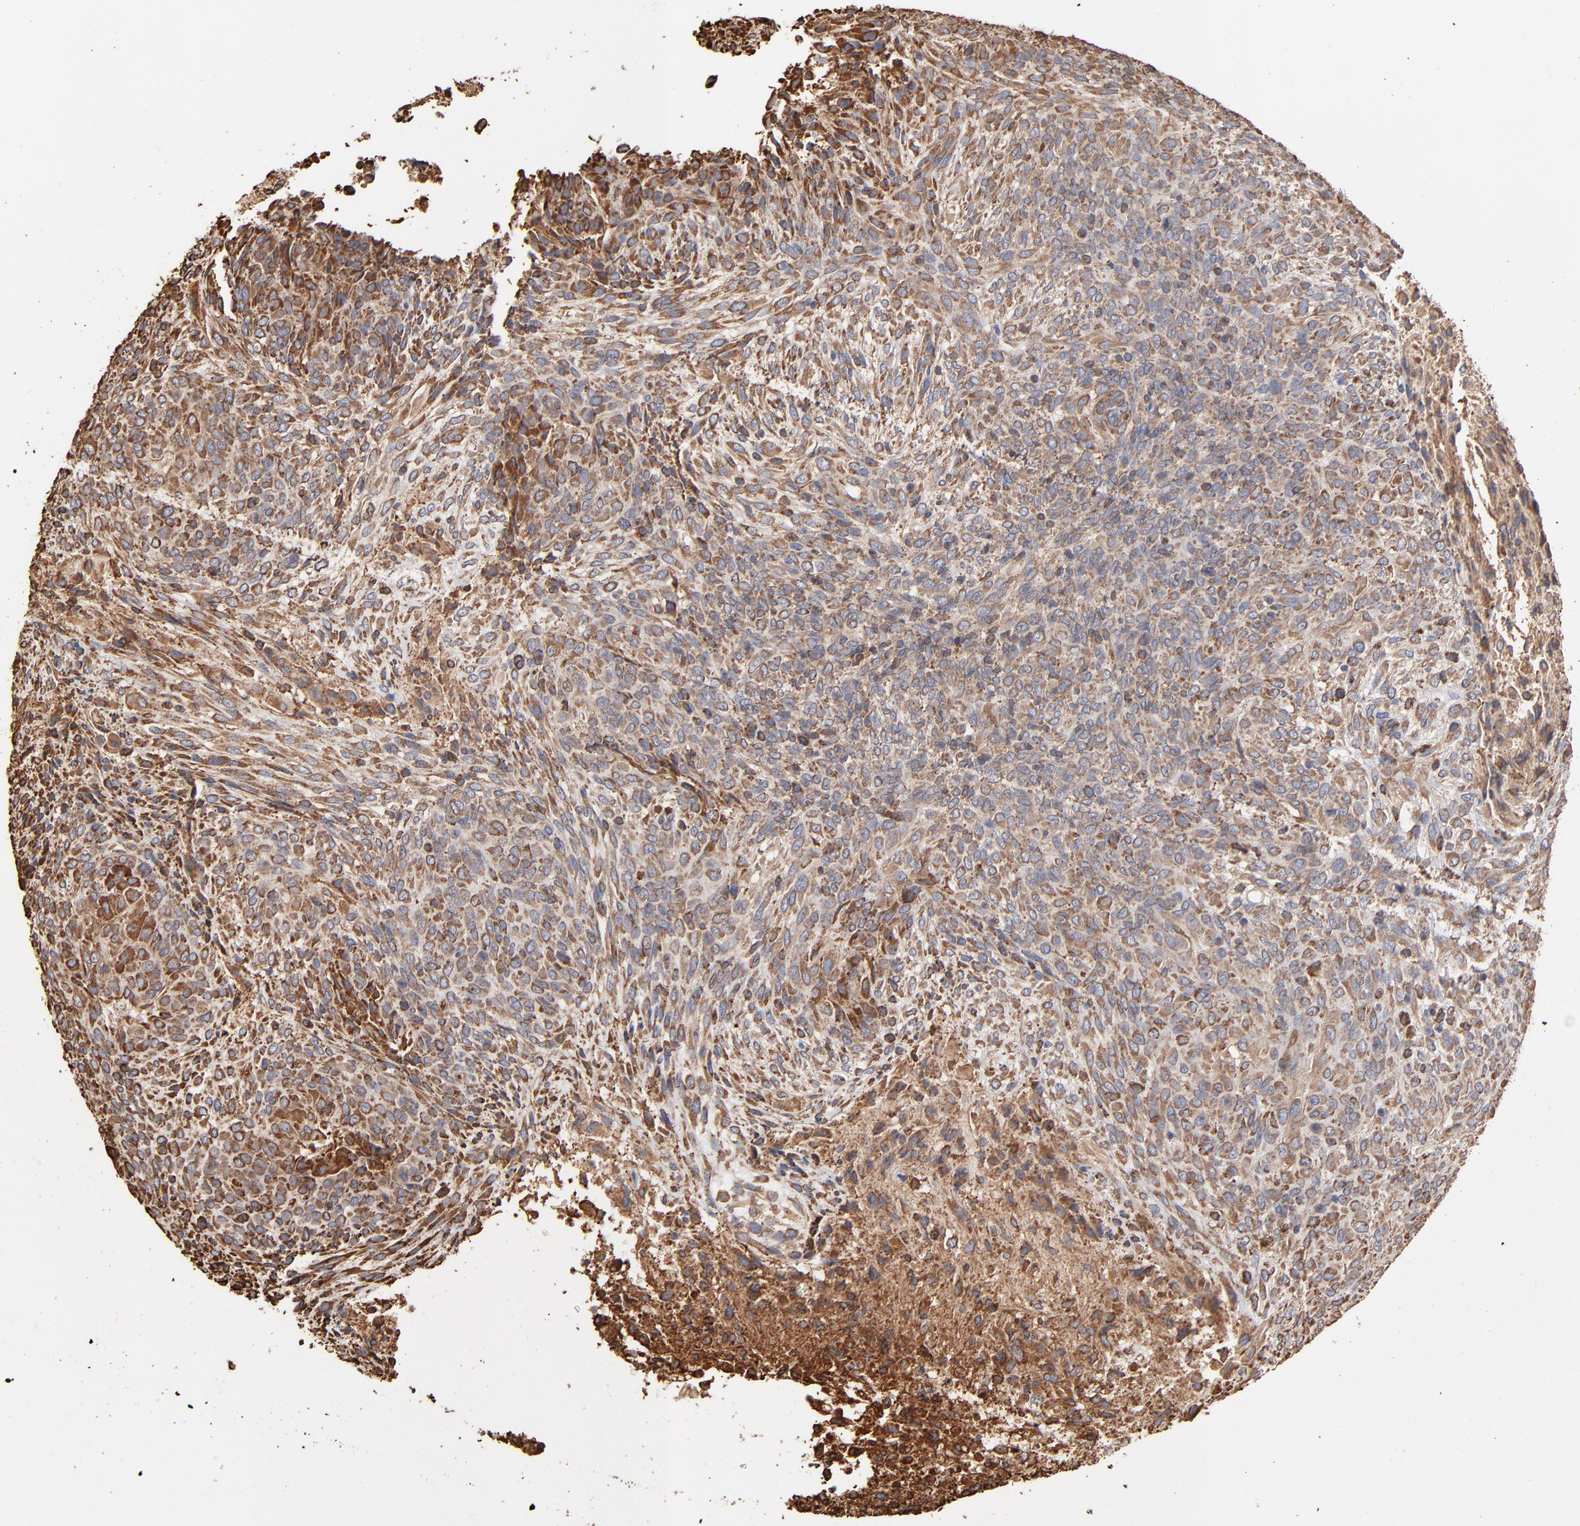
{"staining": {"intensity": "moderate", "quantity": ">75%", "location": "cytoplasmic/membranous"}, "tissue": "glioma", "cell_type": "Tumor cells", "image_type": "cancer", "snomed": [{"axis": "morphology", "description": "Glioma, malignant, High grade"}, {"axis": "topography", "description": "Cerebral cortex"}], "caption": "Protein staining of glioma tissue exhibits moderate cytoplasmic/membranous positivity in about >75% of tumor cells. Nuclei are stained in blue.", "gene": "PDIA3", "patient": {"sex": "female", "age": 55}}